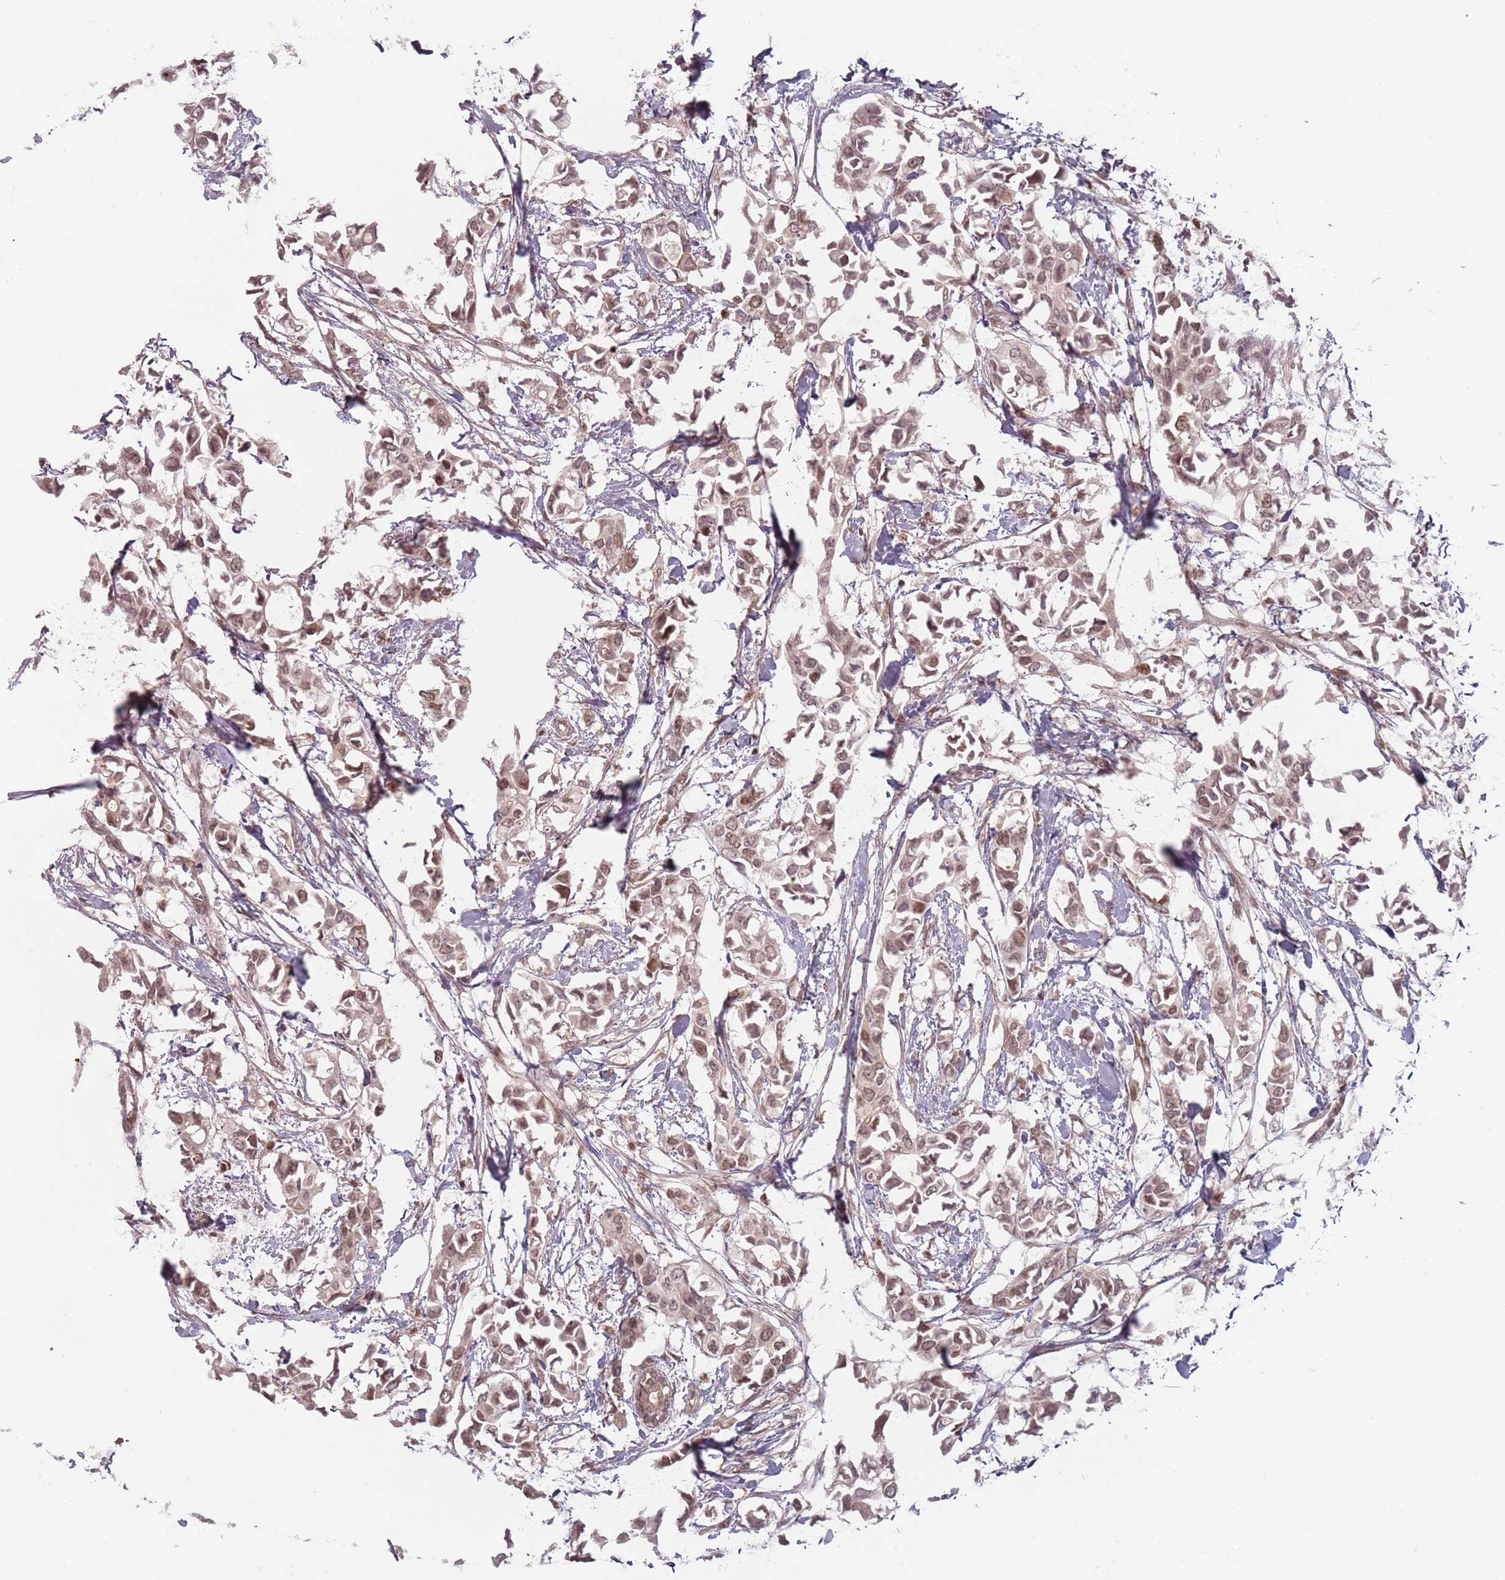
{"staining": {"intensity": "moderate", "quantity": ">75%", "location": "nuclear"}, "tissue": "breast cancer", "cell_type": "Tumor cells", "image_type": "cancer", "snomed": [{"axis": "morphology", "description": "Duct carcinoma"}, {"axis": "topography", "description": "Breast"}], "caption": "Immunohistochemistry micrograph of human breast cancer stained for a protein (brown), which displays medium levels of moderate nuclear staining in about >75% of tumor cells.", "gene": "NUP50", "patient": {"sex": "female", "age": 41}}